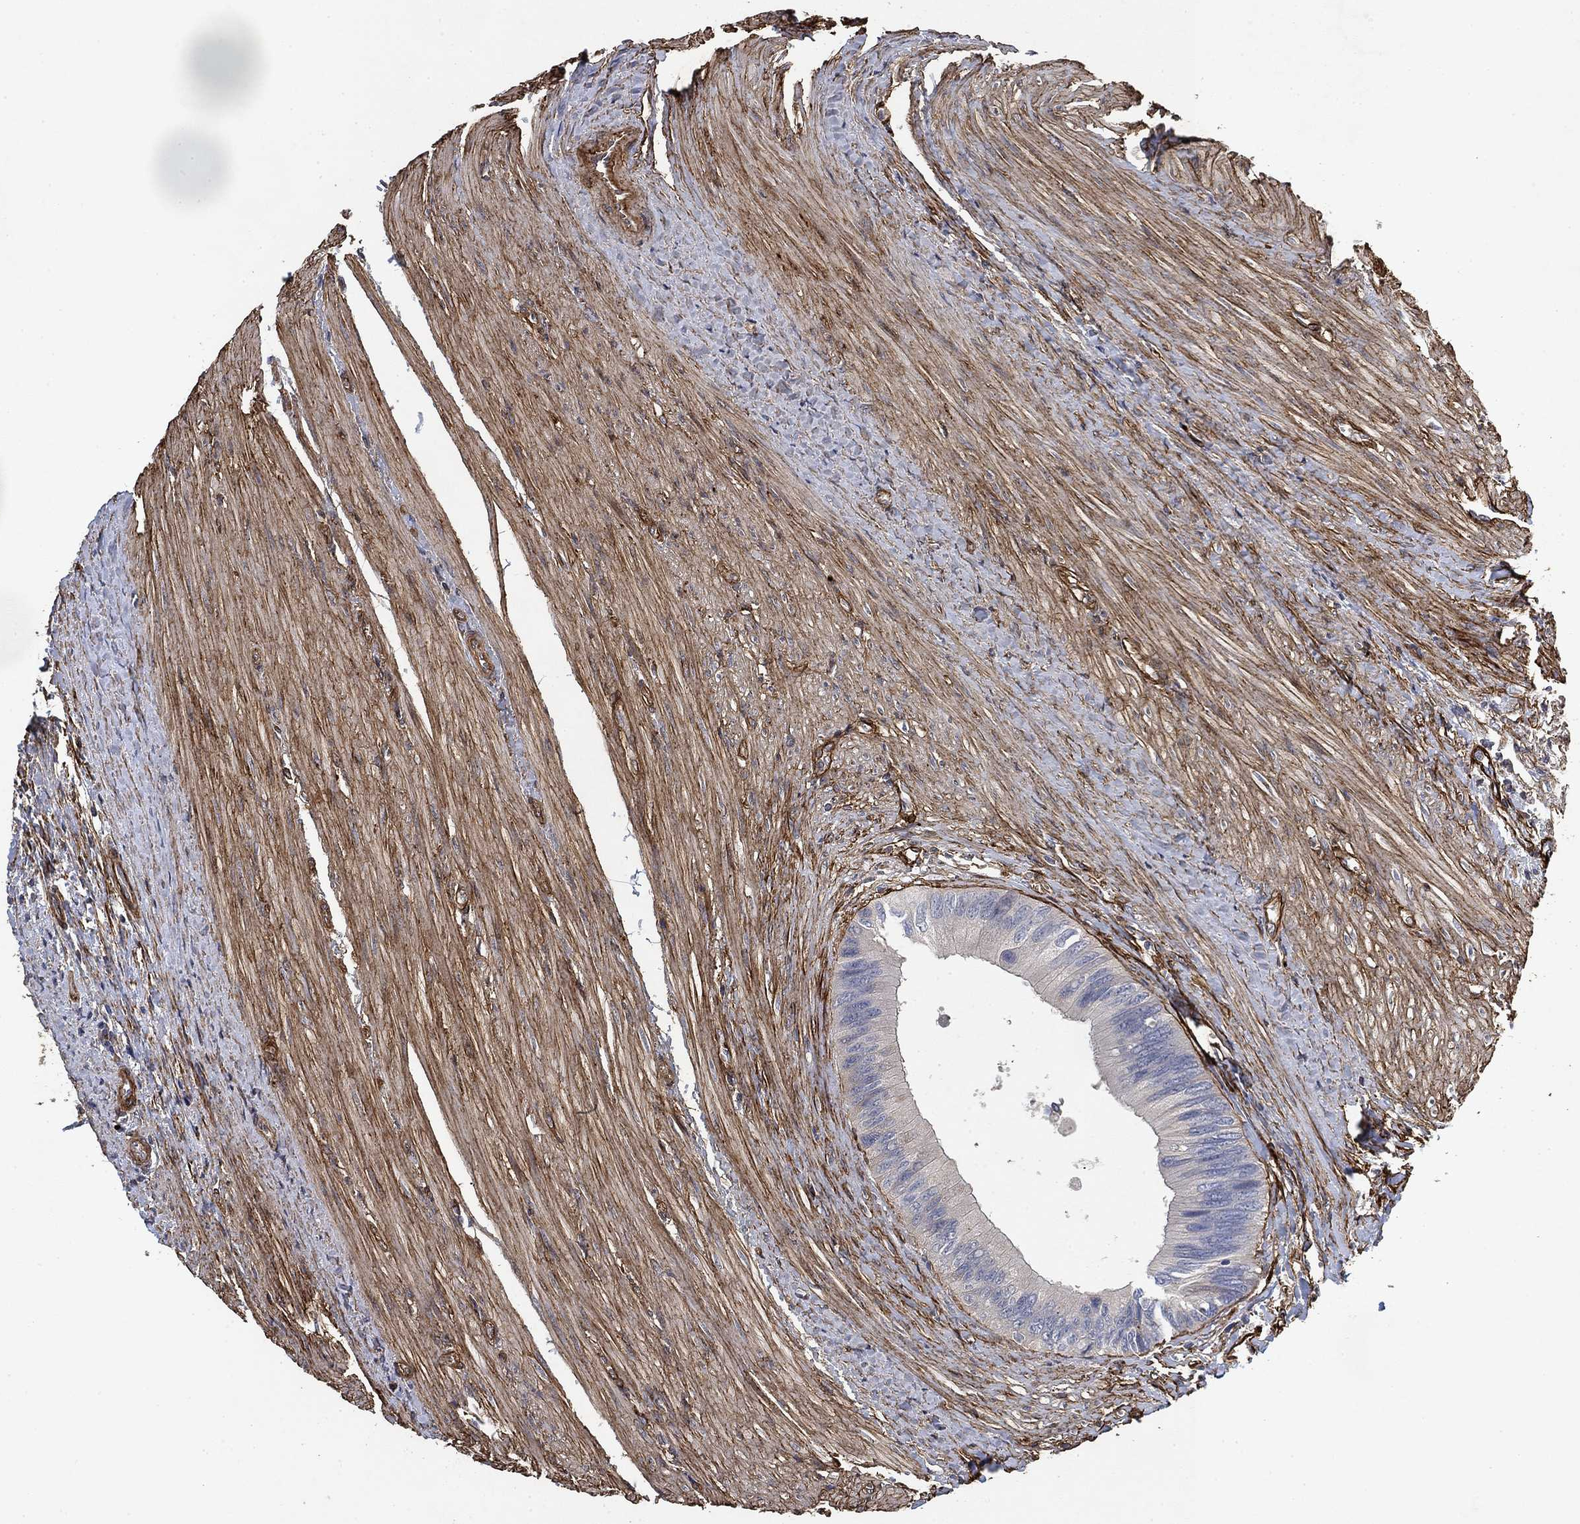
{"staining": {"intensity": "negative", "quantity": "none", "location": "none"}, "tissue": "colorectal cancer", "cell_type": "Tumor cells", "image_type": "cancer", "snomed": [{"axis": "morphology", "description": "Normal tissue, NOS"}, {"axis": "morphology", "description": "Adenocarcinoma, NOS"}, {"axis": "topography", "description": "Colon"}], "caption": "Tumor cells show no significant protein expression in colorectal adenocarcinoma. (Stains: DAB (3,3'-diaminobenzidine) IHC with hematoxylin counter stain, Microscopy: brightfield microscopy at high magnification).", "gene": "COL4A2", "patient": {"sex": "male", "age": 65}}